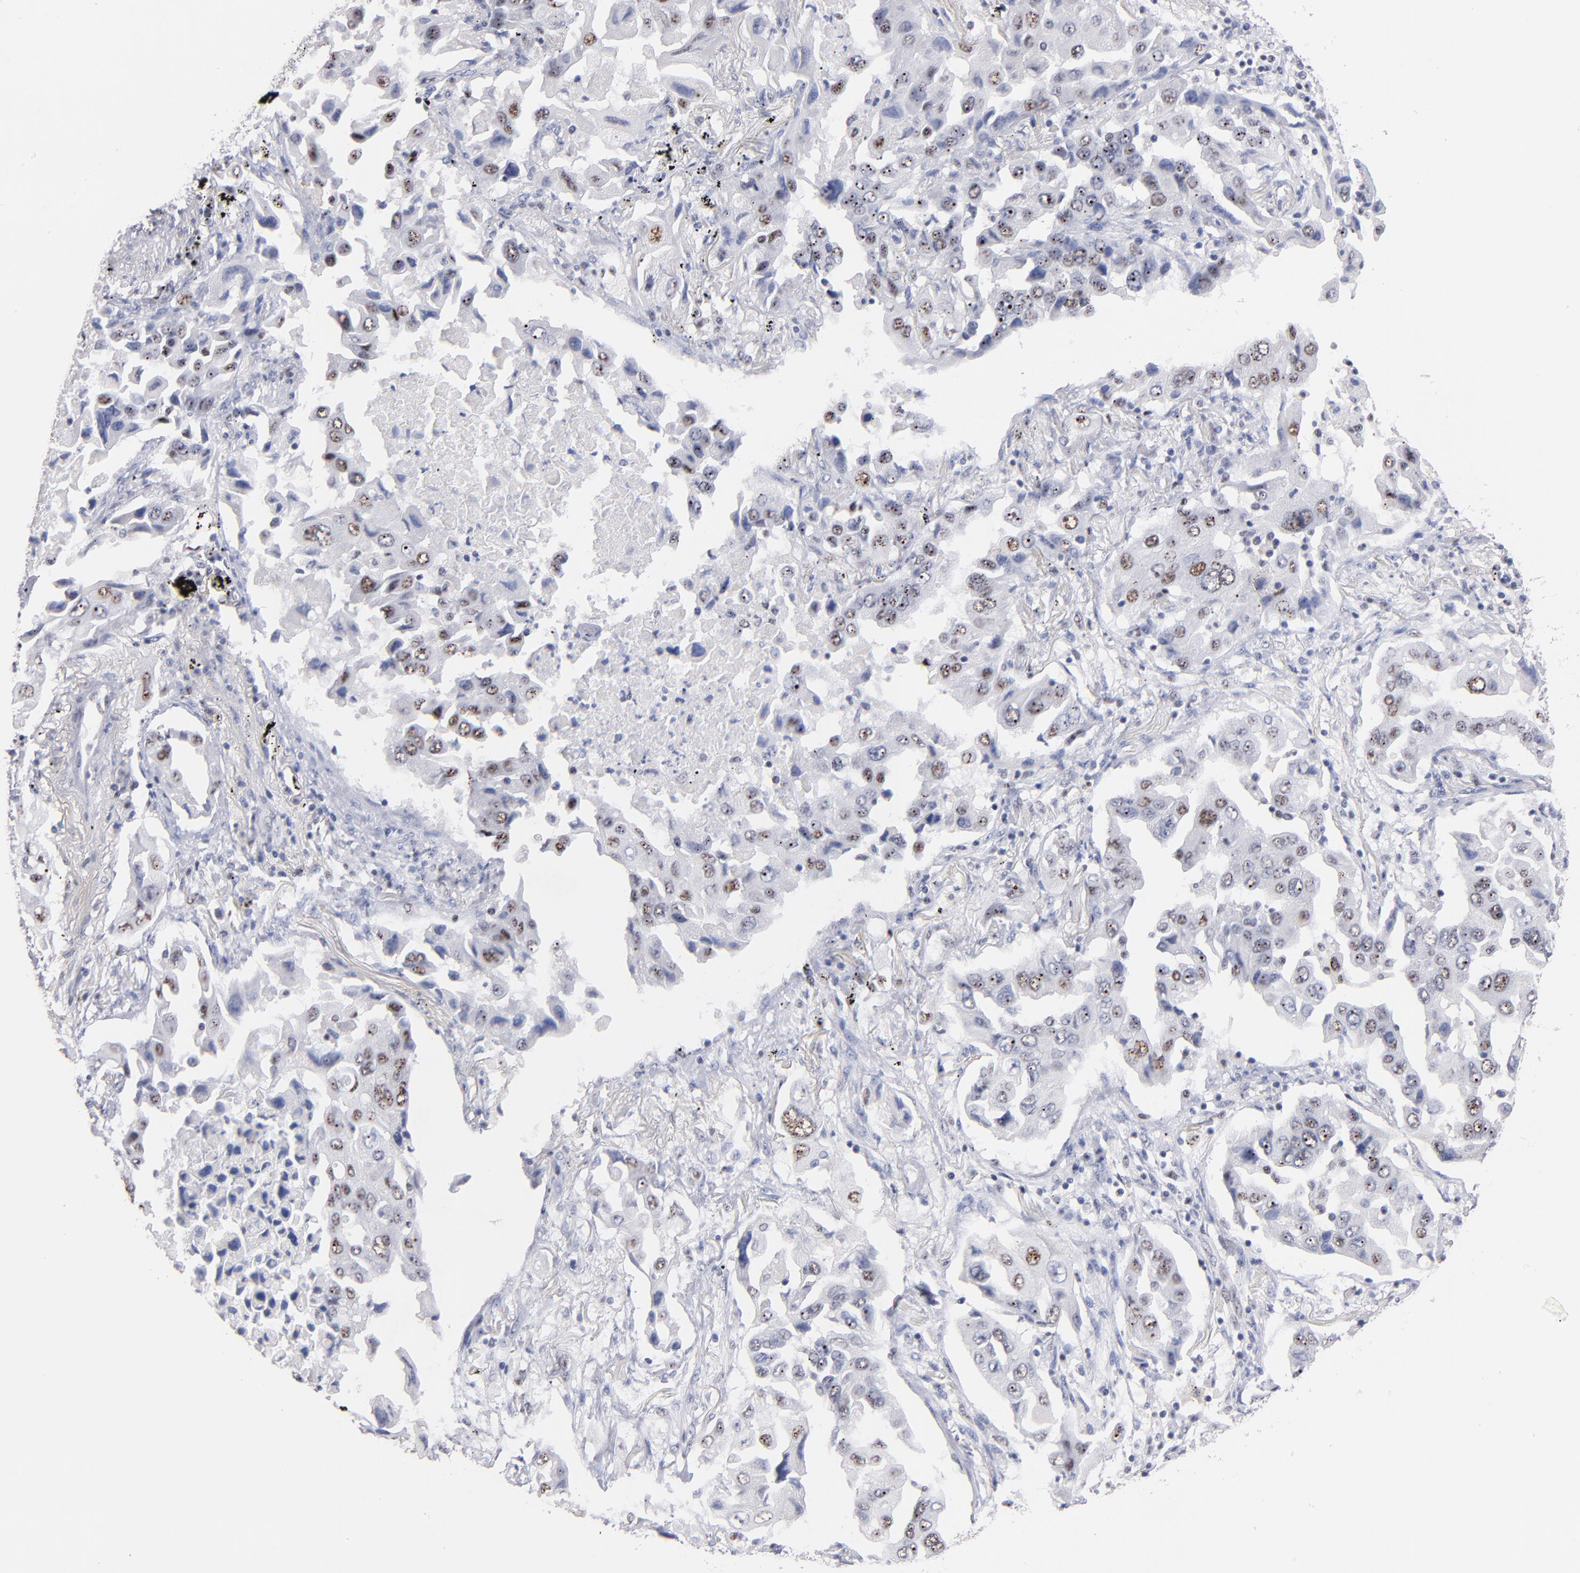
{"staining": {"intensity": "moderate", "quantity": "25%-75%", "location": "nuclear"}, "tissue": "lung cancer", "cell_type": "Tumor cells", "image_type": "cancer", "snomed": [{"axis": "morphology", "description": "Adenocarcinoma, NOS"}, {"axis": "topography", "description": "Lung"}], "caption": "Human lung cancer stained with a brown dye shows moderate nuclear positive positivity in approximately 25%-75% of tumor cells.", "gene": "RAF1", "patient": {"sex": "female", "age": 65}}